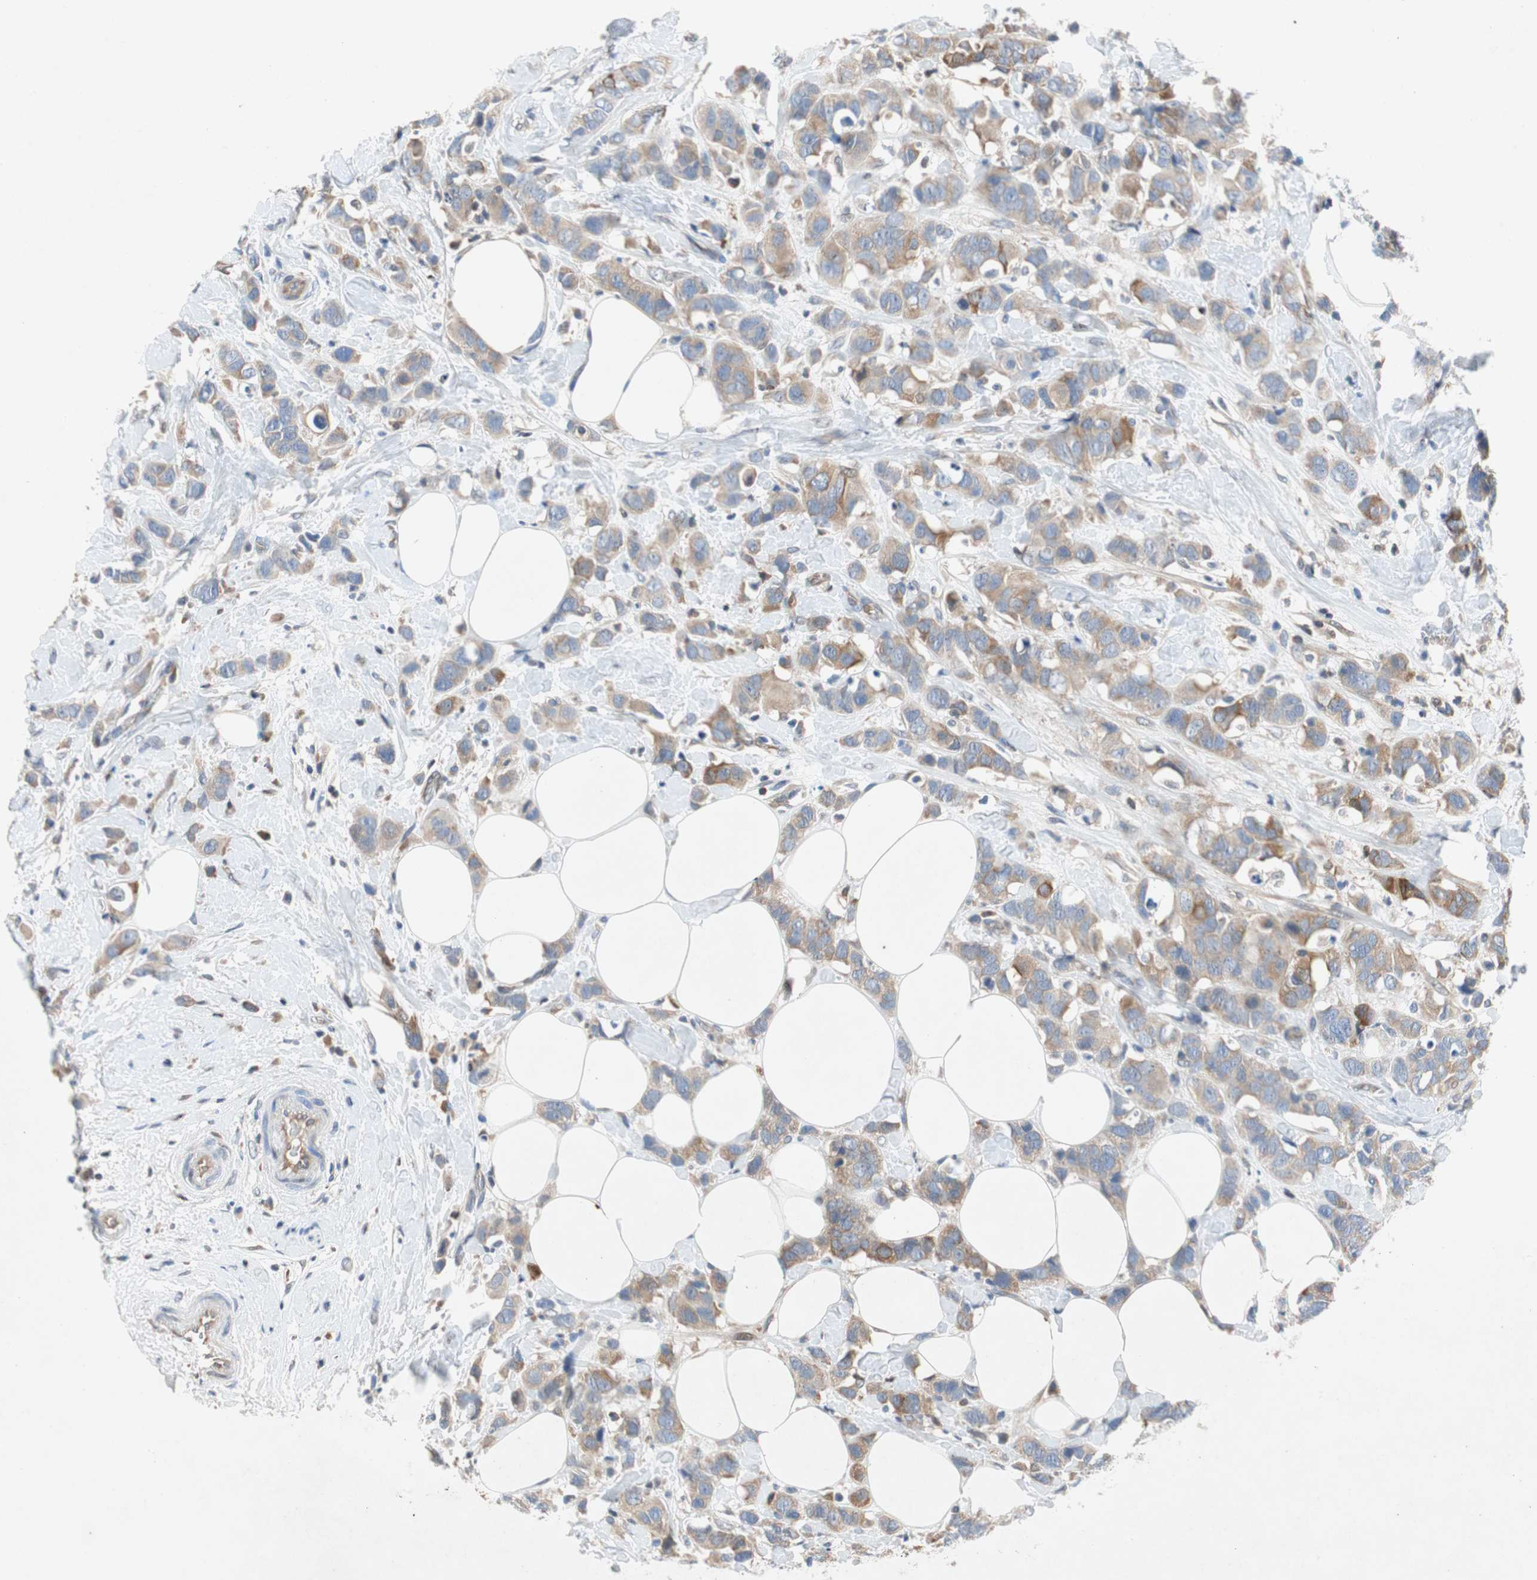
{"staining": {"intensity": "weak", "quantity": ">75%", "location": "cytoplasmic/membranous"}, "tissue": "breast cancer", "cell_type": "Tumor cells", "image_type": "cancer", "snomed": [{"axis": "morphology", "description": "Normal tissue, NOS"}, {"axis": "morphology", "description": "Duct carcinoma"}, {"axis": "topography", "description": "Breast"}], "caption": "Immunohistochemistry (IHC) histopathology image of intraductal carcinoma (breast) stained for a protein (brown), which reveals low levels of weak cytoplasmic/membranous staining in about >75% of tumor cells.", "gene": "RELB", "patient": {"sex": "female", "age": 50}}